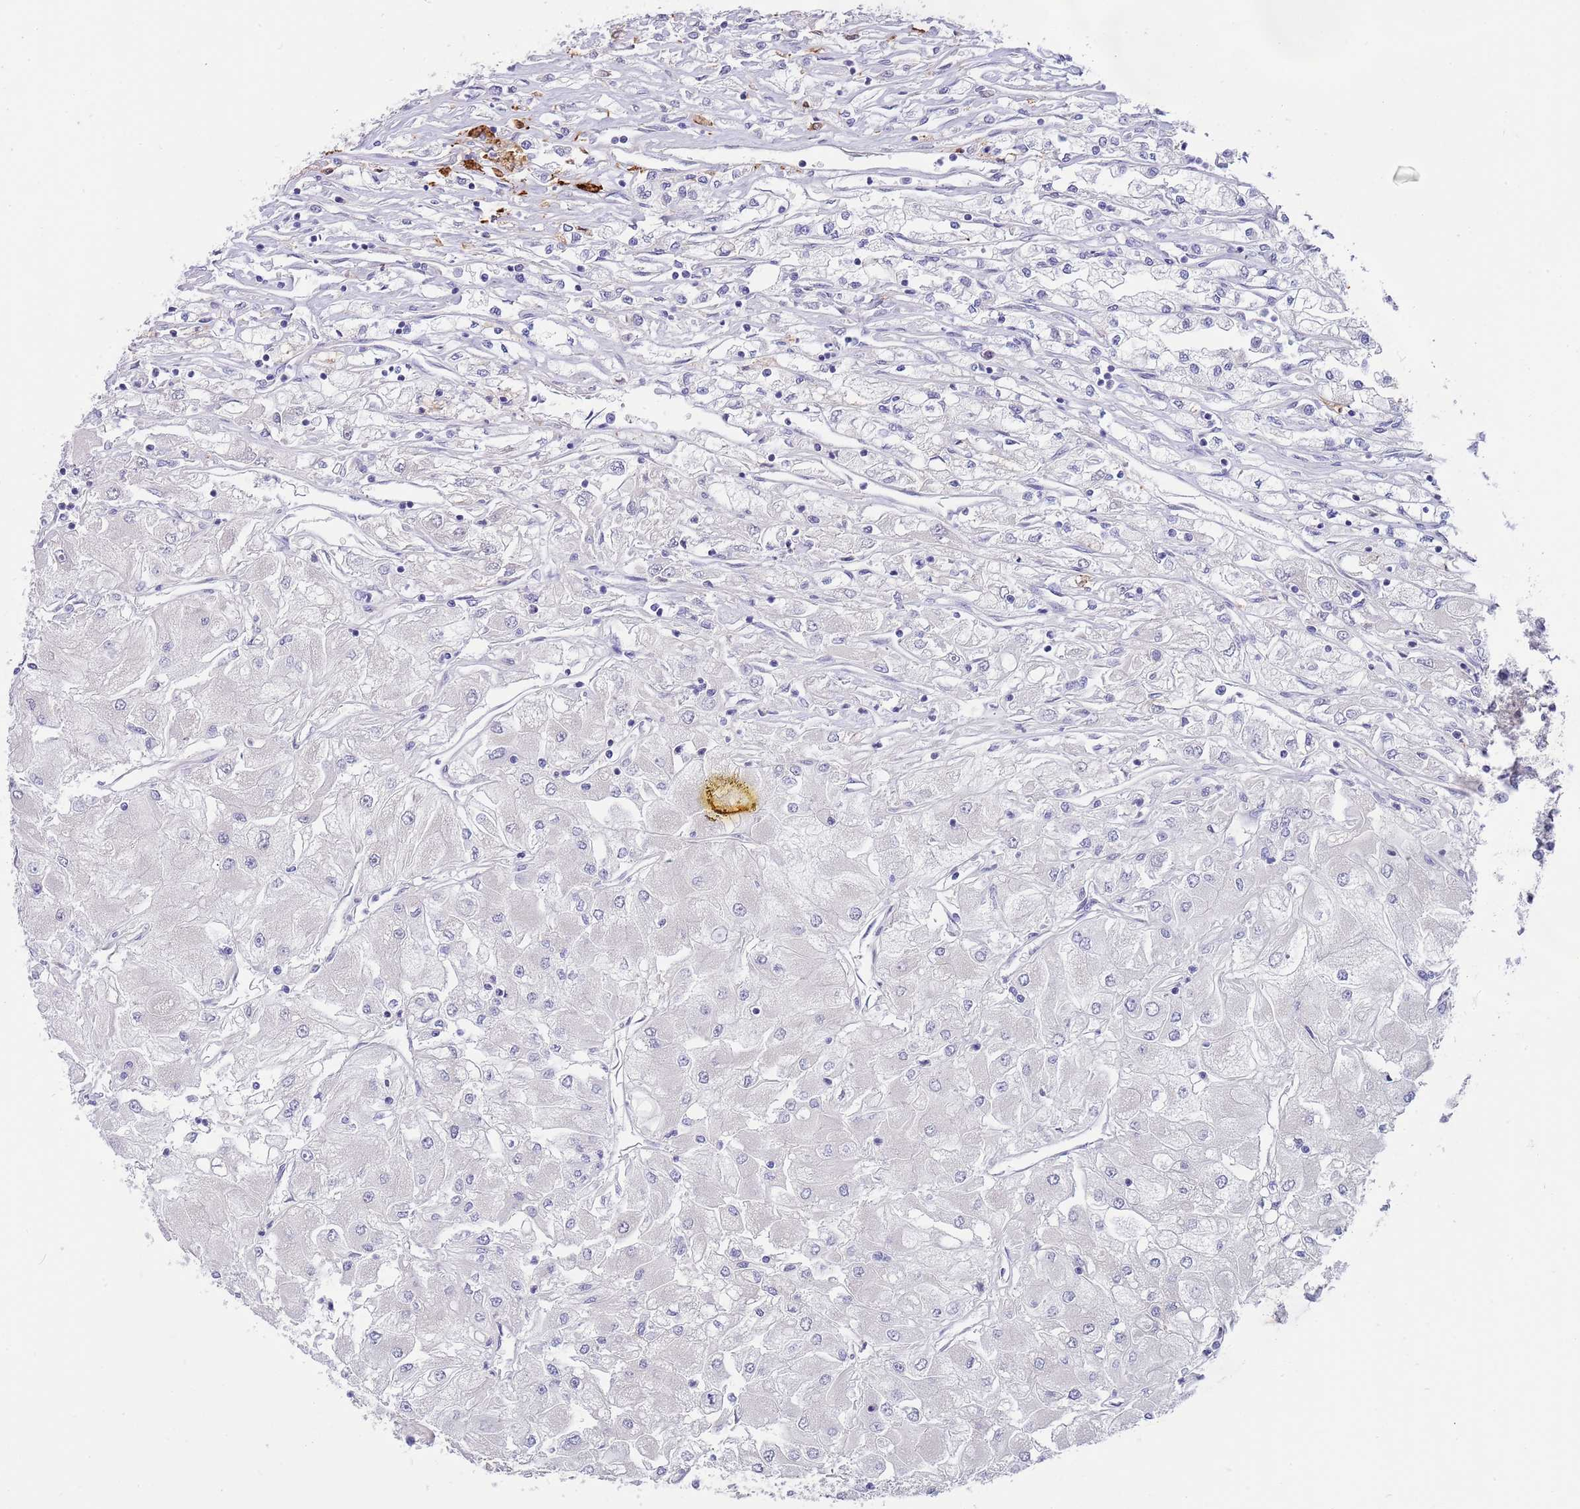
{"staining": {"intensity": "negative", "quantity": "none", "location": "none"}, "tissue": "renal cancer", "cell_type": "Tumor cells", "image_type": "cancer", "snomed": [{"axis": "morphology", "description": "Adenocarcinoma, NOS"}, {"axis": "topography", "description": "Kidney"}], "caption": "DAB (3,3'-diaminobenzidine) immunohistochemical staining of renal cancer (adenocarcinoma) demonstrates no significant staining in tumor cells.", "gene": "NLRP6", "patient": {"sex": "male", "age": 80}}